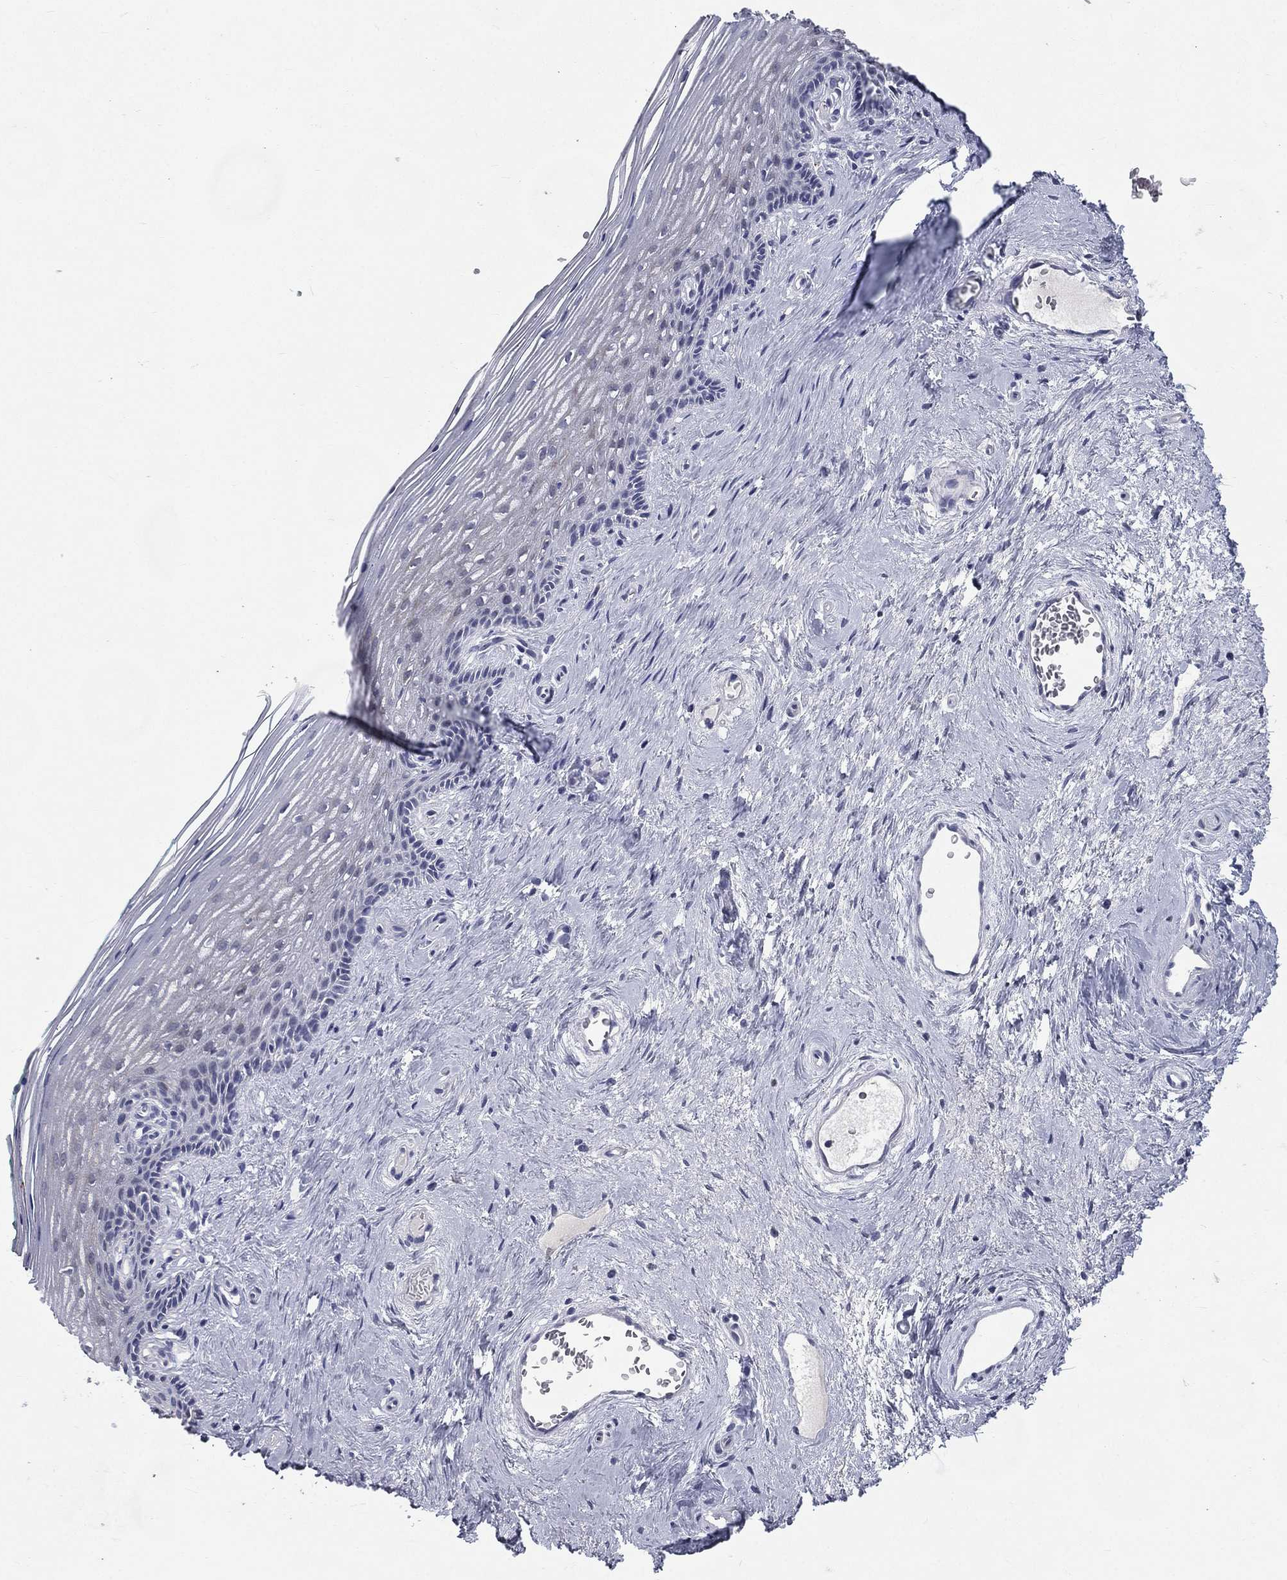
{"staining": {"intensity": "negative", "quantity": "none", "location": "none"}, "tissue": "vagina", "cell_type": "Squamous epithelial cells", "image_type": "normal", "snomed": [{"axis": "morphology", "description": "Normal tissue, NOS"}, {"axis": "topography", "description": "Vagina"}], "caption": "An image of vagina stained for a protein exhibits no brown staining in squamous epithelial cells.", "gene": "IFT27", "patient": {"sex": "female", "age": 45}}